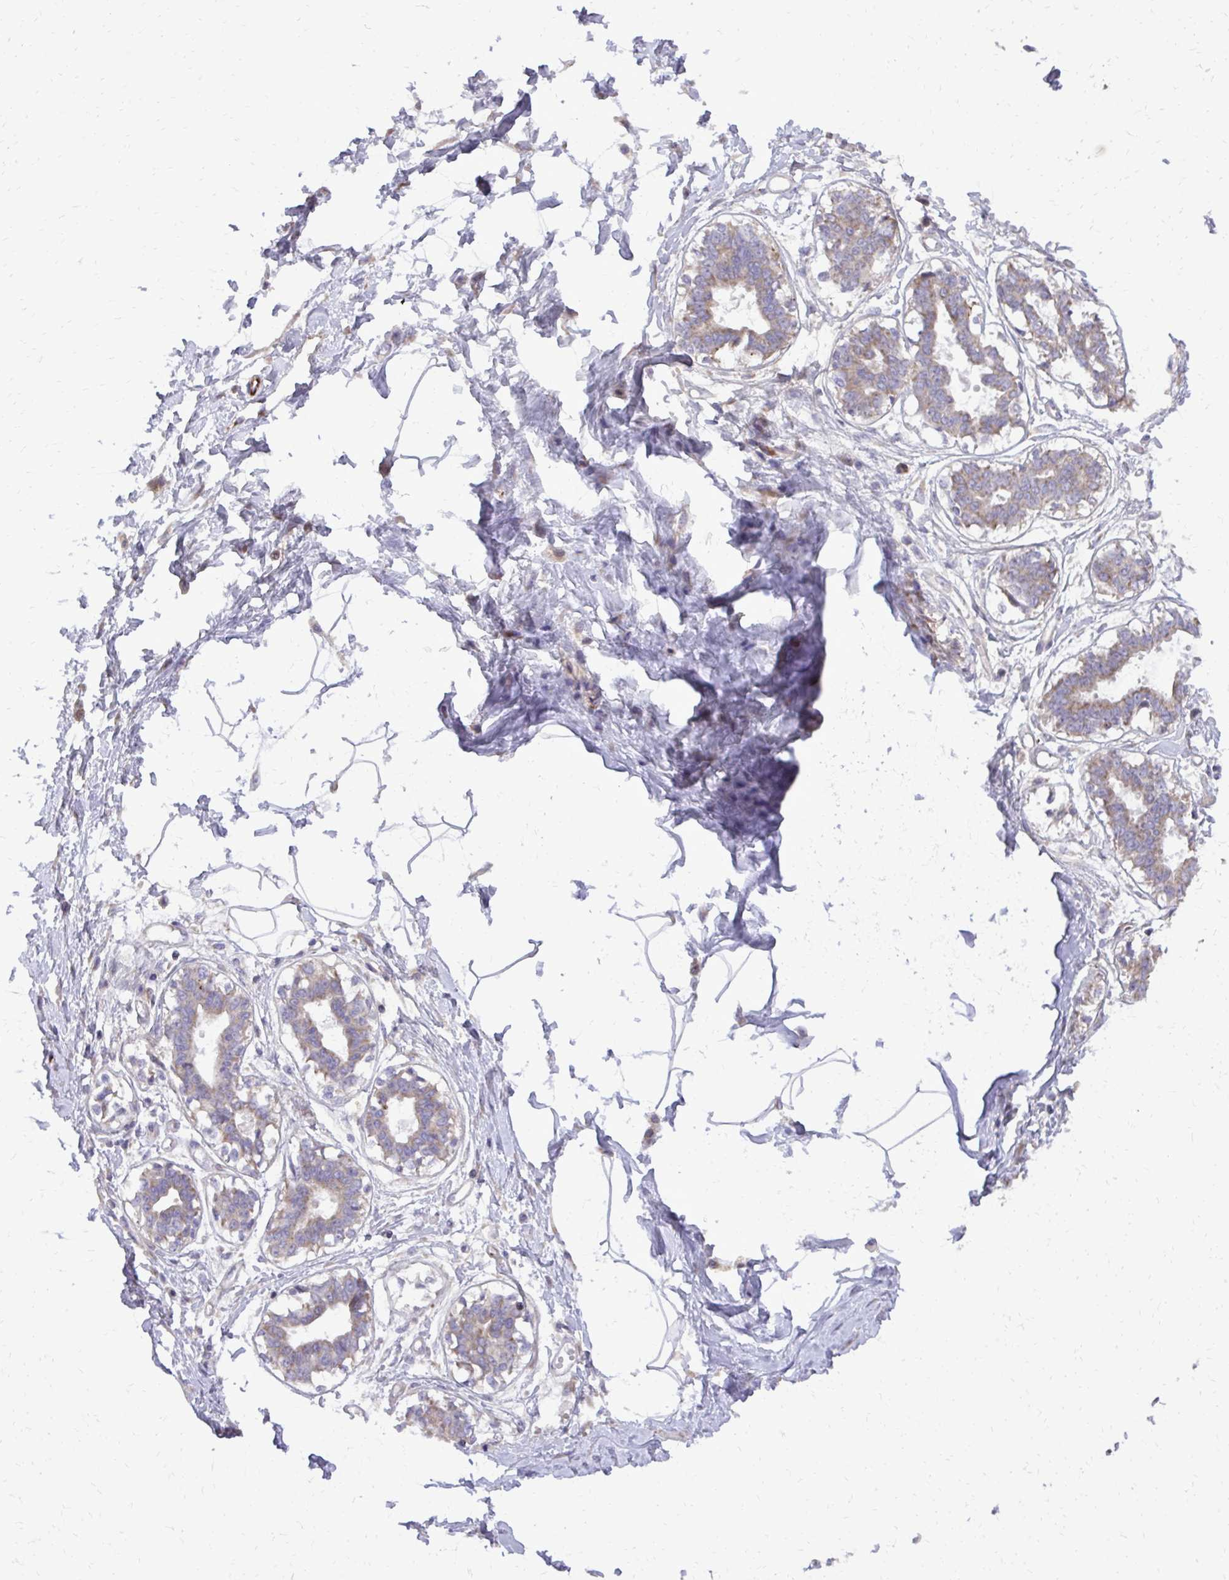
{"staining": {"intensity": "negative", "quantity": "none", "location": "none"}, "tissue": "breast", "cell_type": "Adipocytes", "image_type": "normal", "snomed": [{"axis": "morphology", "description": "Normal tissue, NOS"}, {"axis": "topography", "description": "Breast"}], "caption": "Adipocytes show no significant protein staining in normal breast. (Immunohistochemistry (ihc), brightfield microscopy, high magnification).", "gene": "ABCC3", "patient": {"sex": "female", "age": 45}}